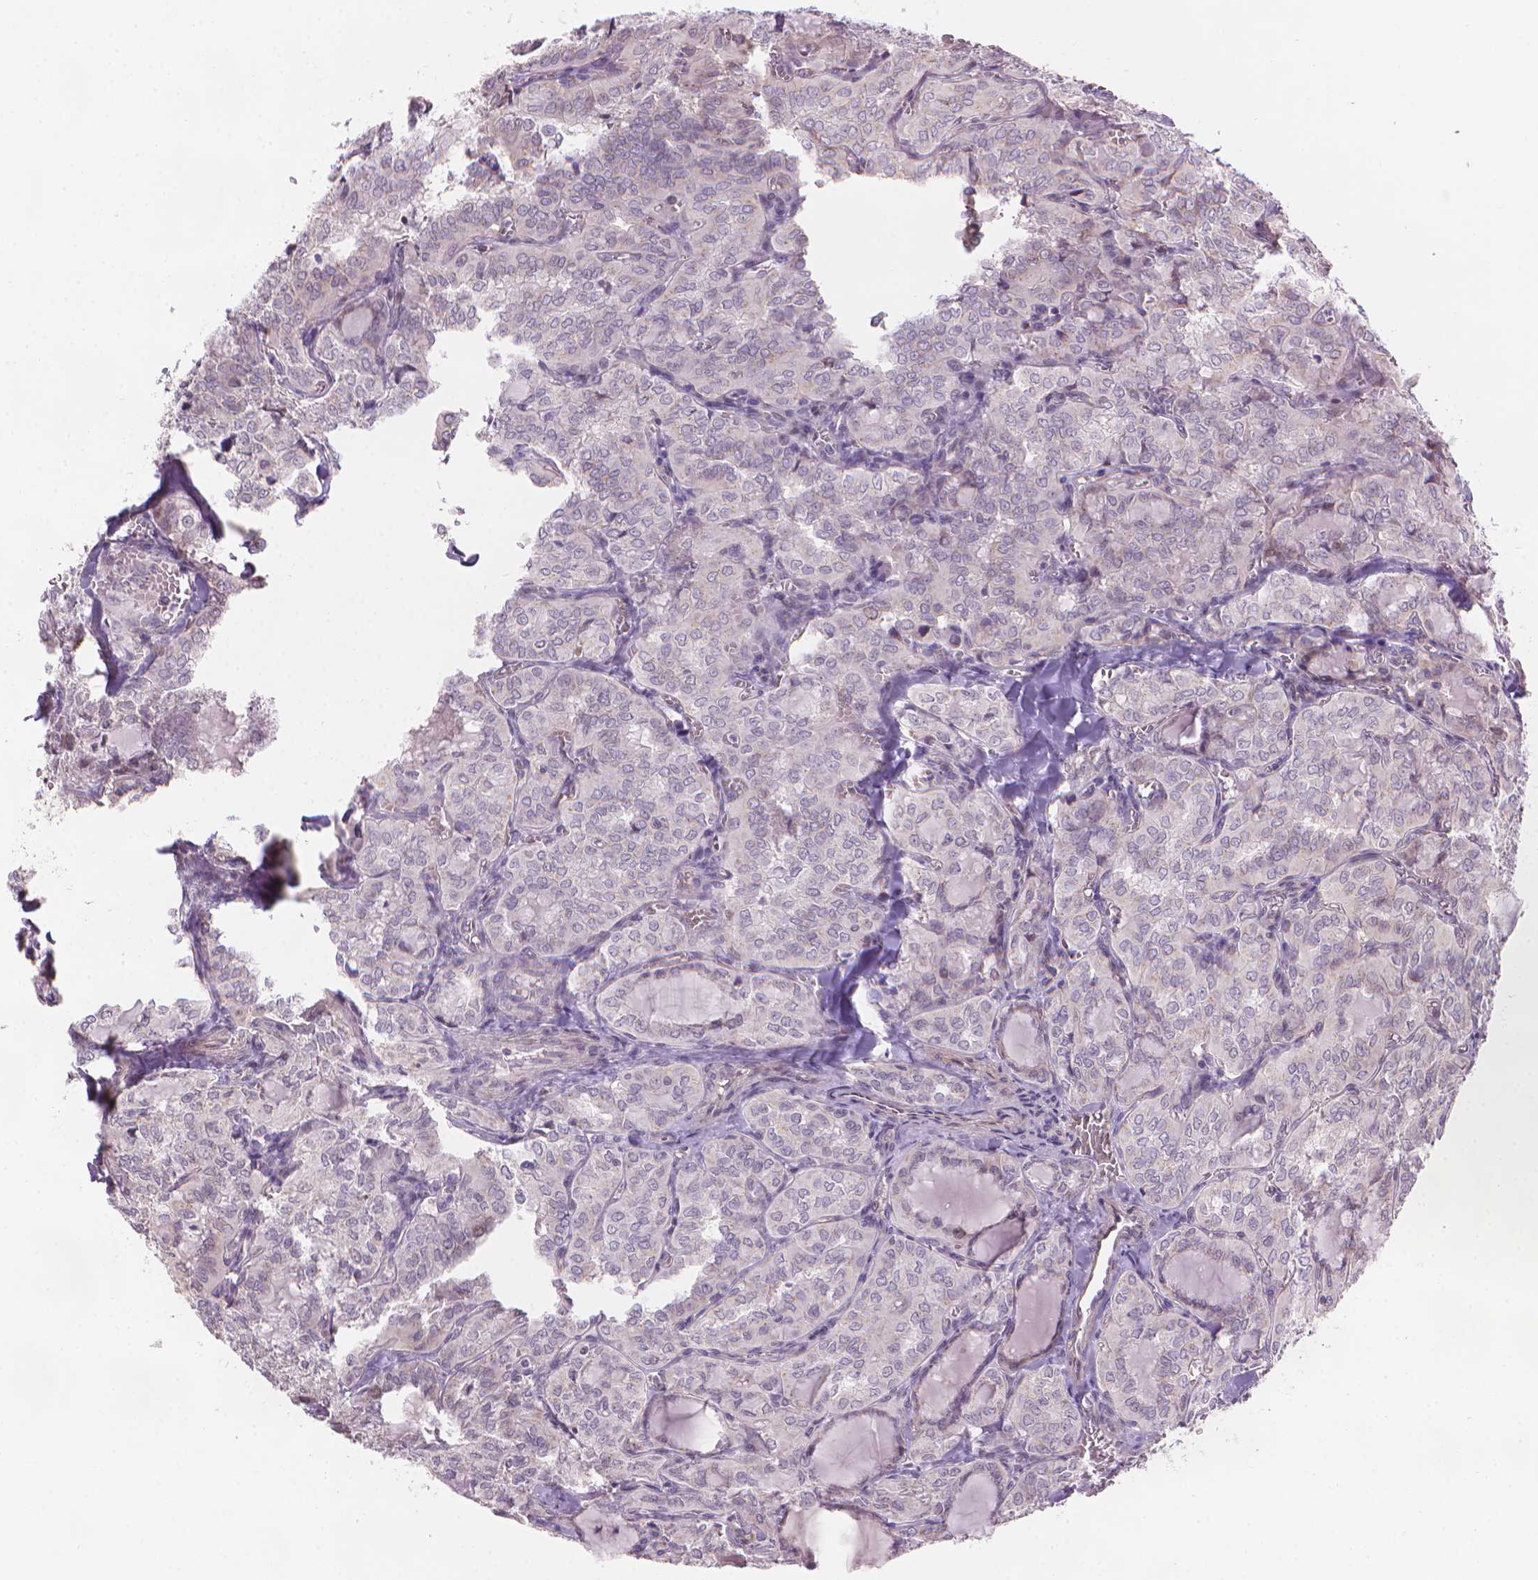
{"staining": {"intensity": "negative", "quantity": "none", "location": "none"}, "tissue": "thyroid cancer", "cell_type": "Tumor cells", "image_type": "cancer", "snomed": [{"axis": "morphology", "description": "Papillary adenocarcinoma, NOS"}, {"axis": "topography", "description": "Thyroid gland"}], "caption": "Tumor cells are negative for brown protein staining in papillary adenocarcinoma (thyroid).", "gene": "IFFO1", "patient": {"sex": "female", "age": 41}}